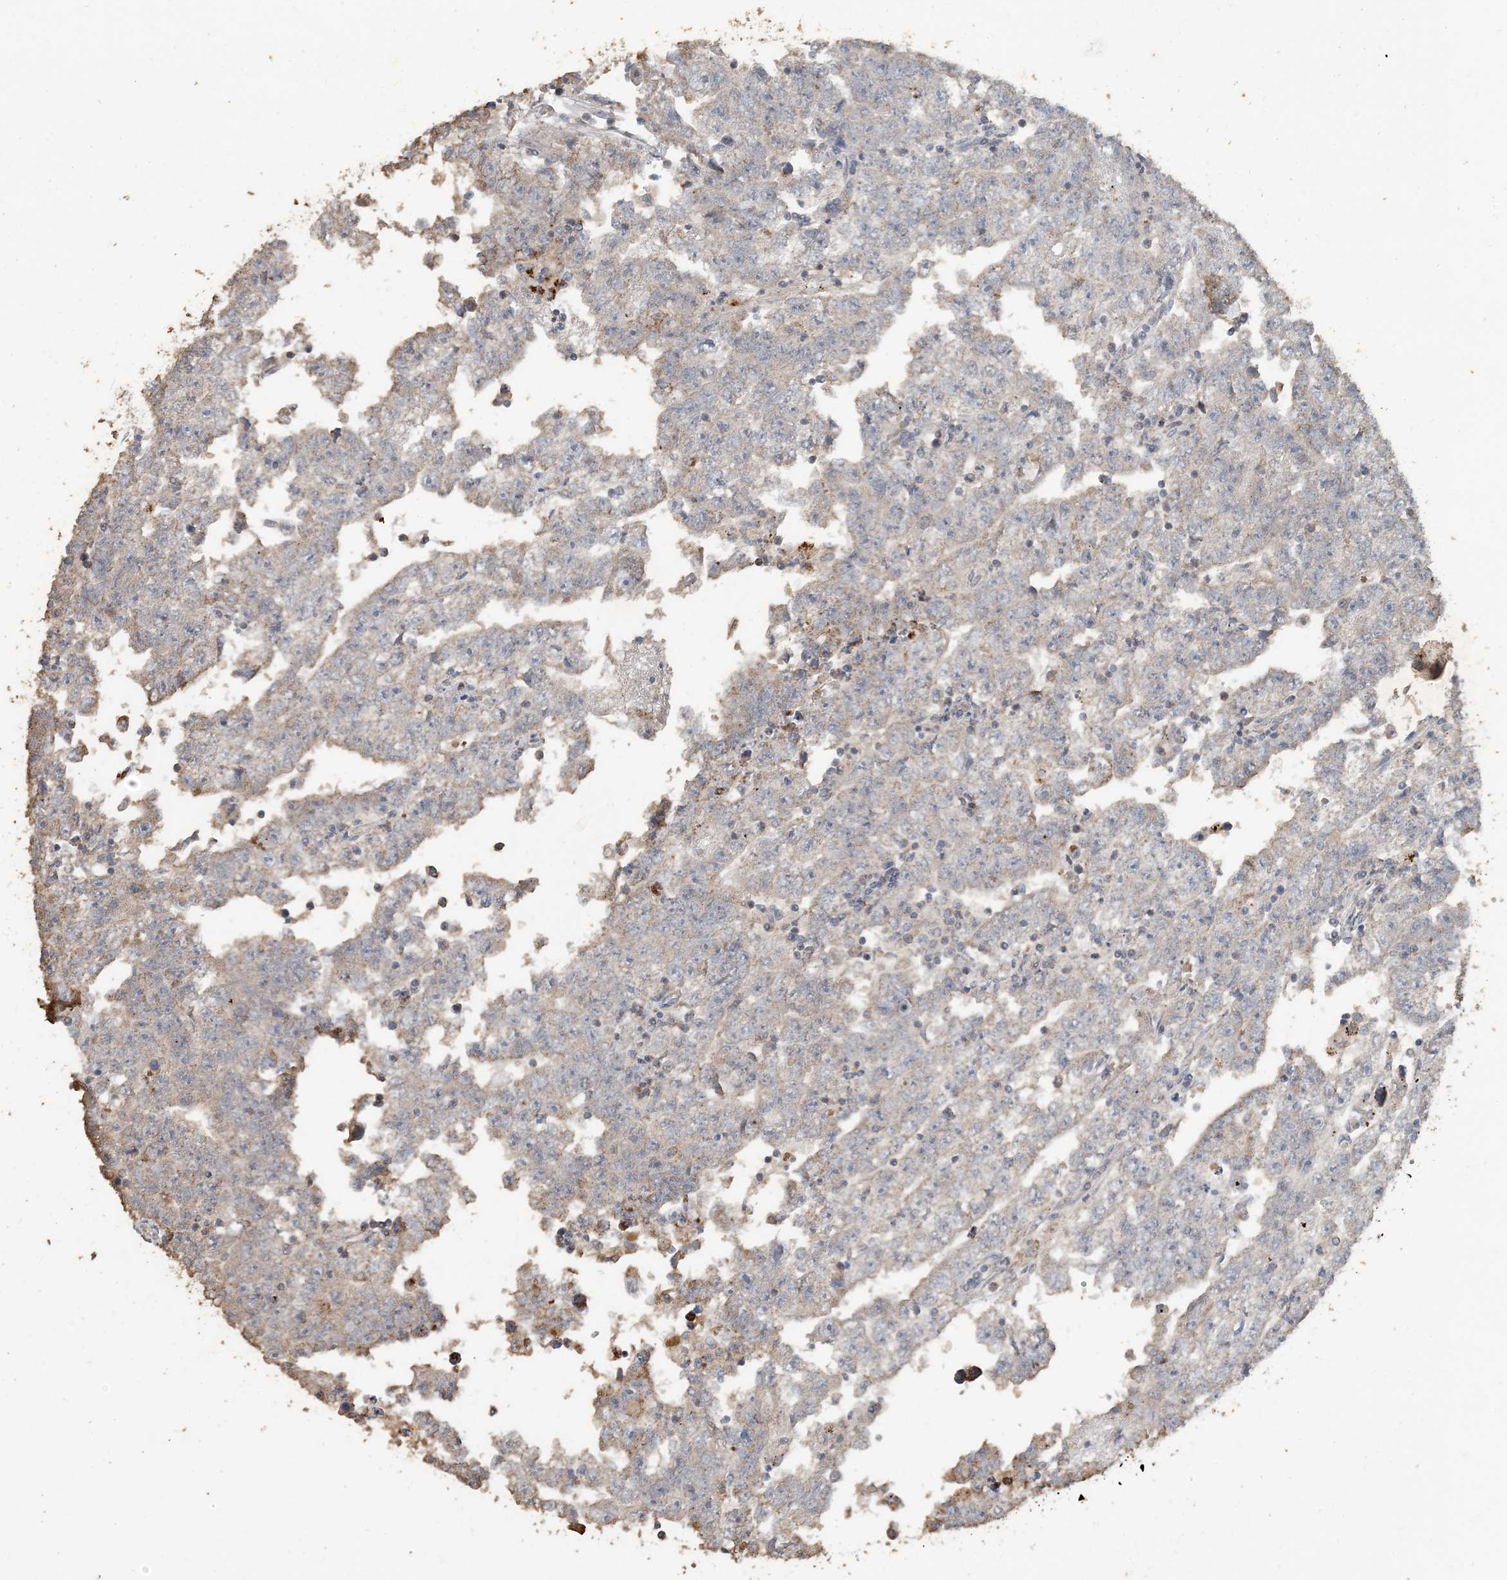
{"staining": {"intensity": "weak", "quantity": "25%-75%", "location": "cytoplasmic/membranous"}, "tissue": "testis cancer", "cell_type": "Tumor cells", "image_type": "cancer", "snomed": [{"axis": "morphology", "description": "Carcinoma, Embryonal, NOS"}, {"axis": "topography", "description": "Testis"}], "caption": "A micrograph of embryonal carcinoma (testis) stained for a protein displays weak cytoplasmic/membranous brown staining in tumor cells.", "gene": "SFMBT2", "patient": {"sex": "male", "age": 25}}